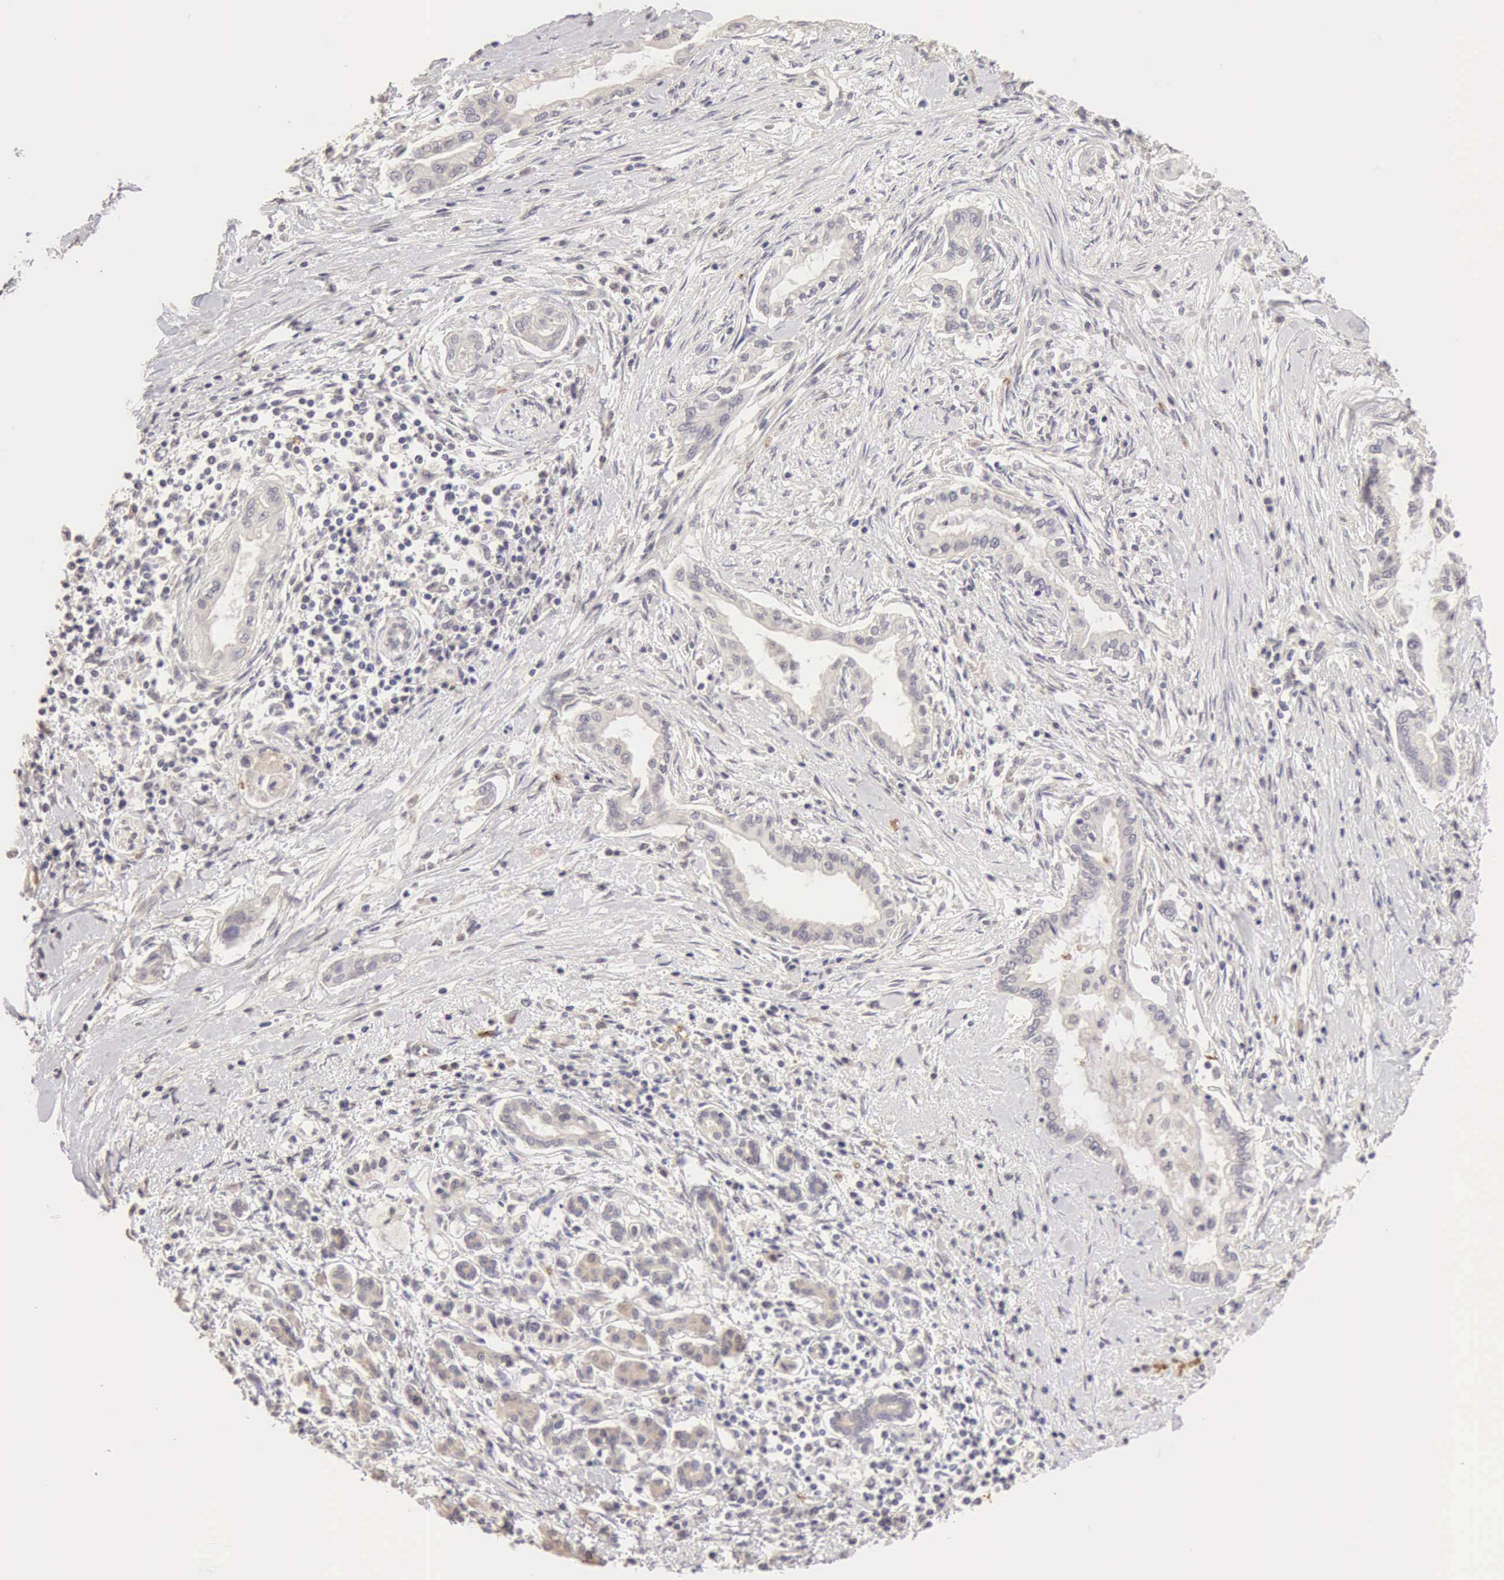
{"staining": {"intensity": "negative", "quantity": "none", "location": "none"}, "tissue": "pancreatic cancer", "cell_type": "Tumor cells", "image_type": "cancer", "snomed": [{"axis": "morphology", "description": "Adenocarcinoma, NOS"}, {"axis": "topography", "description": "Pancreas"}], "caption": "An image of pancreatic adenocarcinoma stained for a protein exhibits no brown staining in tumor cells.", "gene": "CFI", "patient": {"sex": "female", "age": 64}}